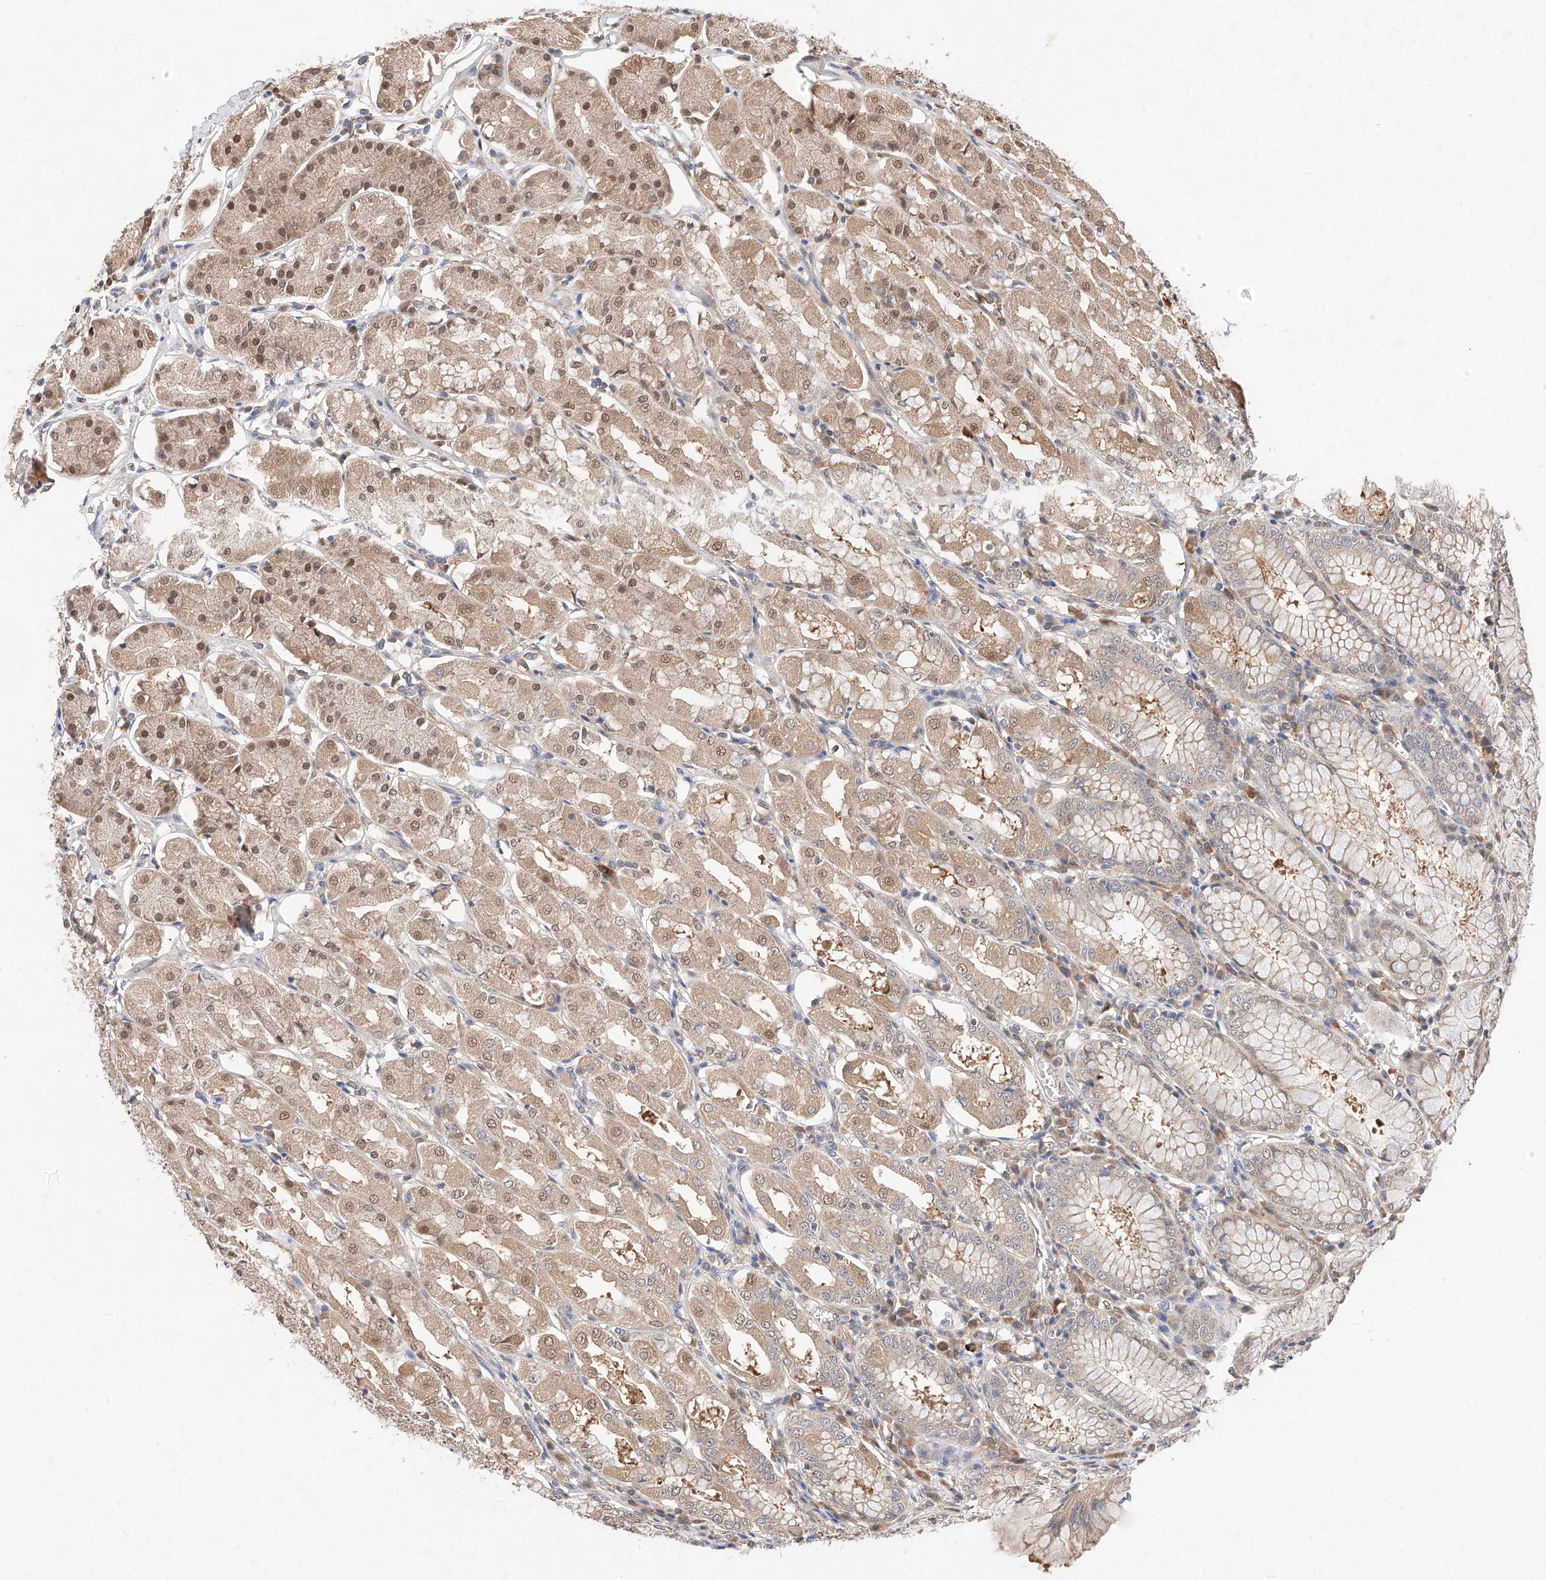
{"staining": {"intensity": "moderate", "quantity": ">75%", "location": "cytoplasmic/membranous,nuclear"}, "tissue": "stomach", "cell_type": "Glandular cells", "image_type": "normal", "snomed": [{"axis": "morphology", "description": "Normal tissue, NOS"}, {"axis": "topography", "description": "Stomach, lower"}], "caption": "Protein expression analysis of unremarkable stomach reveals moderate cytoplasmic/membranous,nuclear expression in about >75% of glandular cells. (brown staining indicates protein expression, while blue staining denotes nuclei).", "gene": "ZSCAN4", "patient": {"sex": "female", "age": 56}}